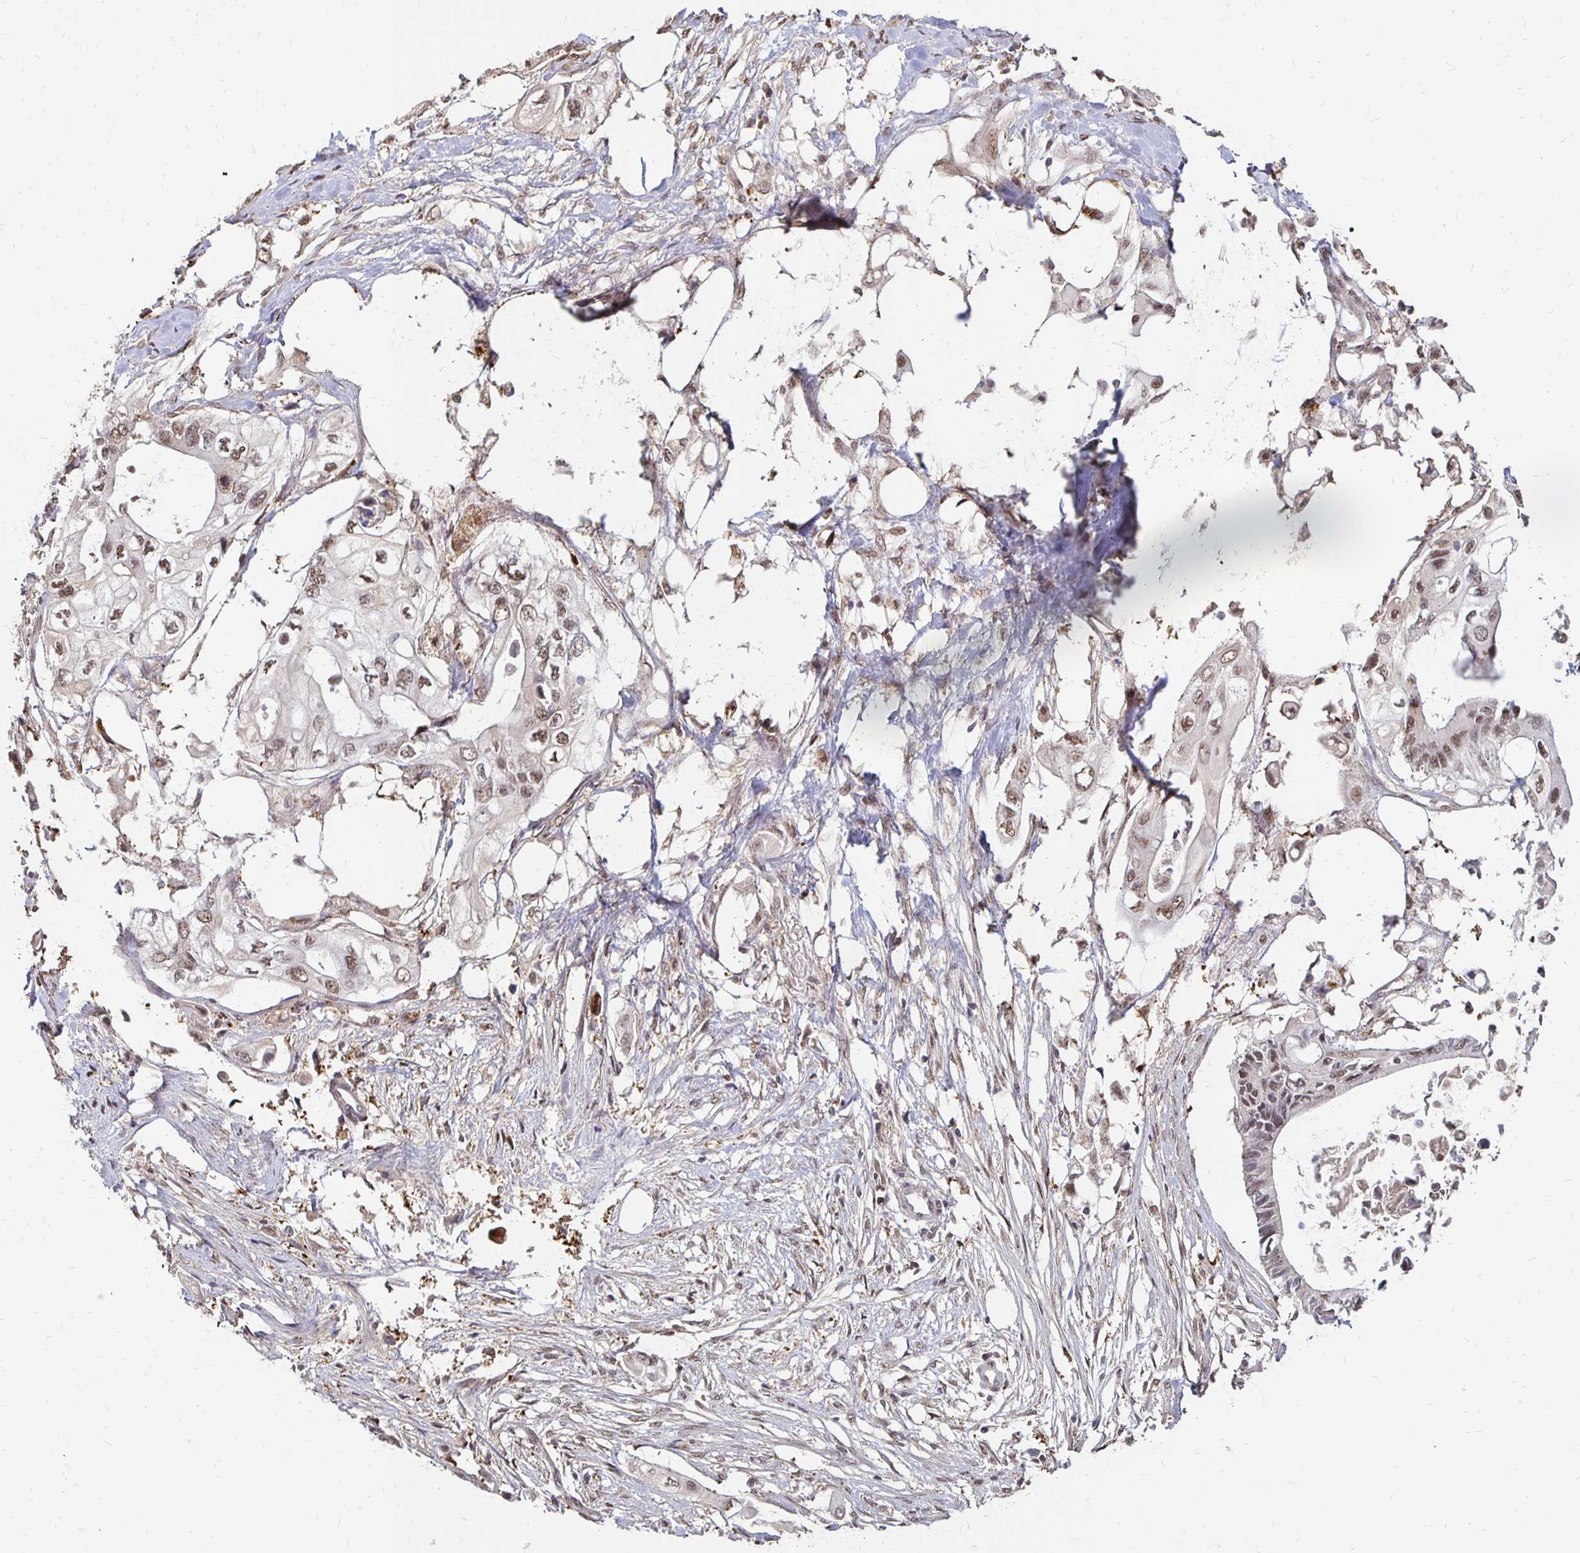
{"staining": {"intensity": "moderate", "quantity": ">75%", "location": "nuclear"}, "tissue": "pancreatic cancer", "cell_type": "Tumor cells", "image_type": "cancer", "snomed": [{"axis": "morphology", "description": "Adenocarcinoma, NOS"}, {"axis": "topography", "description": "Pancreas"}], "caption": "Human pancreatic cancer stained with a brown dye shows moderate nuclear positive expression in approximately >75% of tumor cells.", "gene": "CLASRP", "patient": {"sex": "female", "age": 63}}